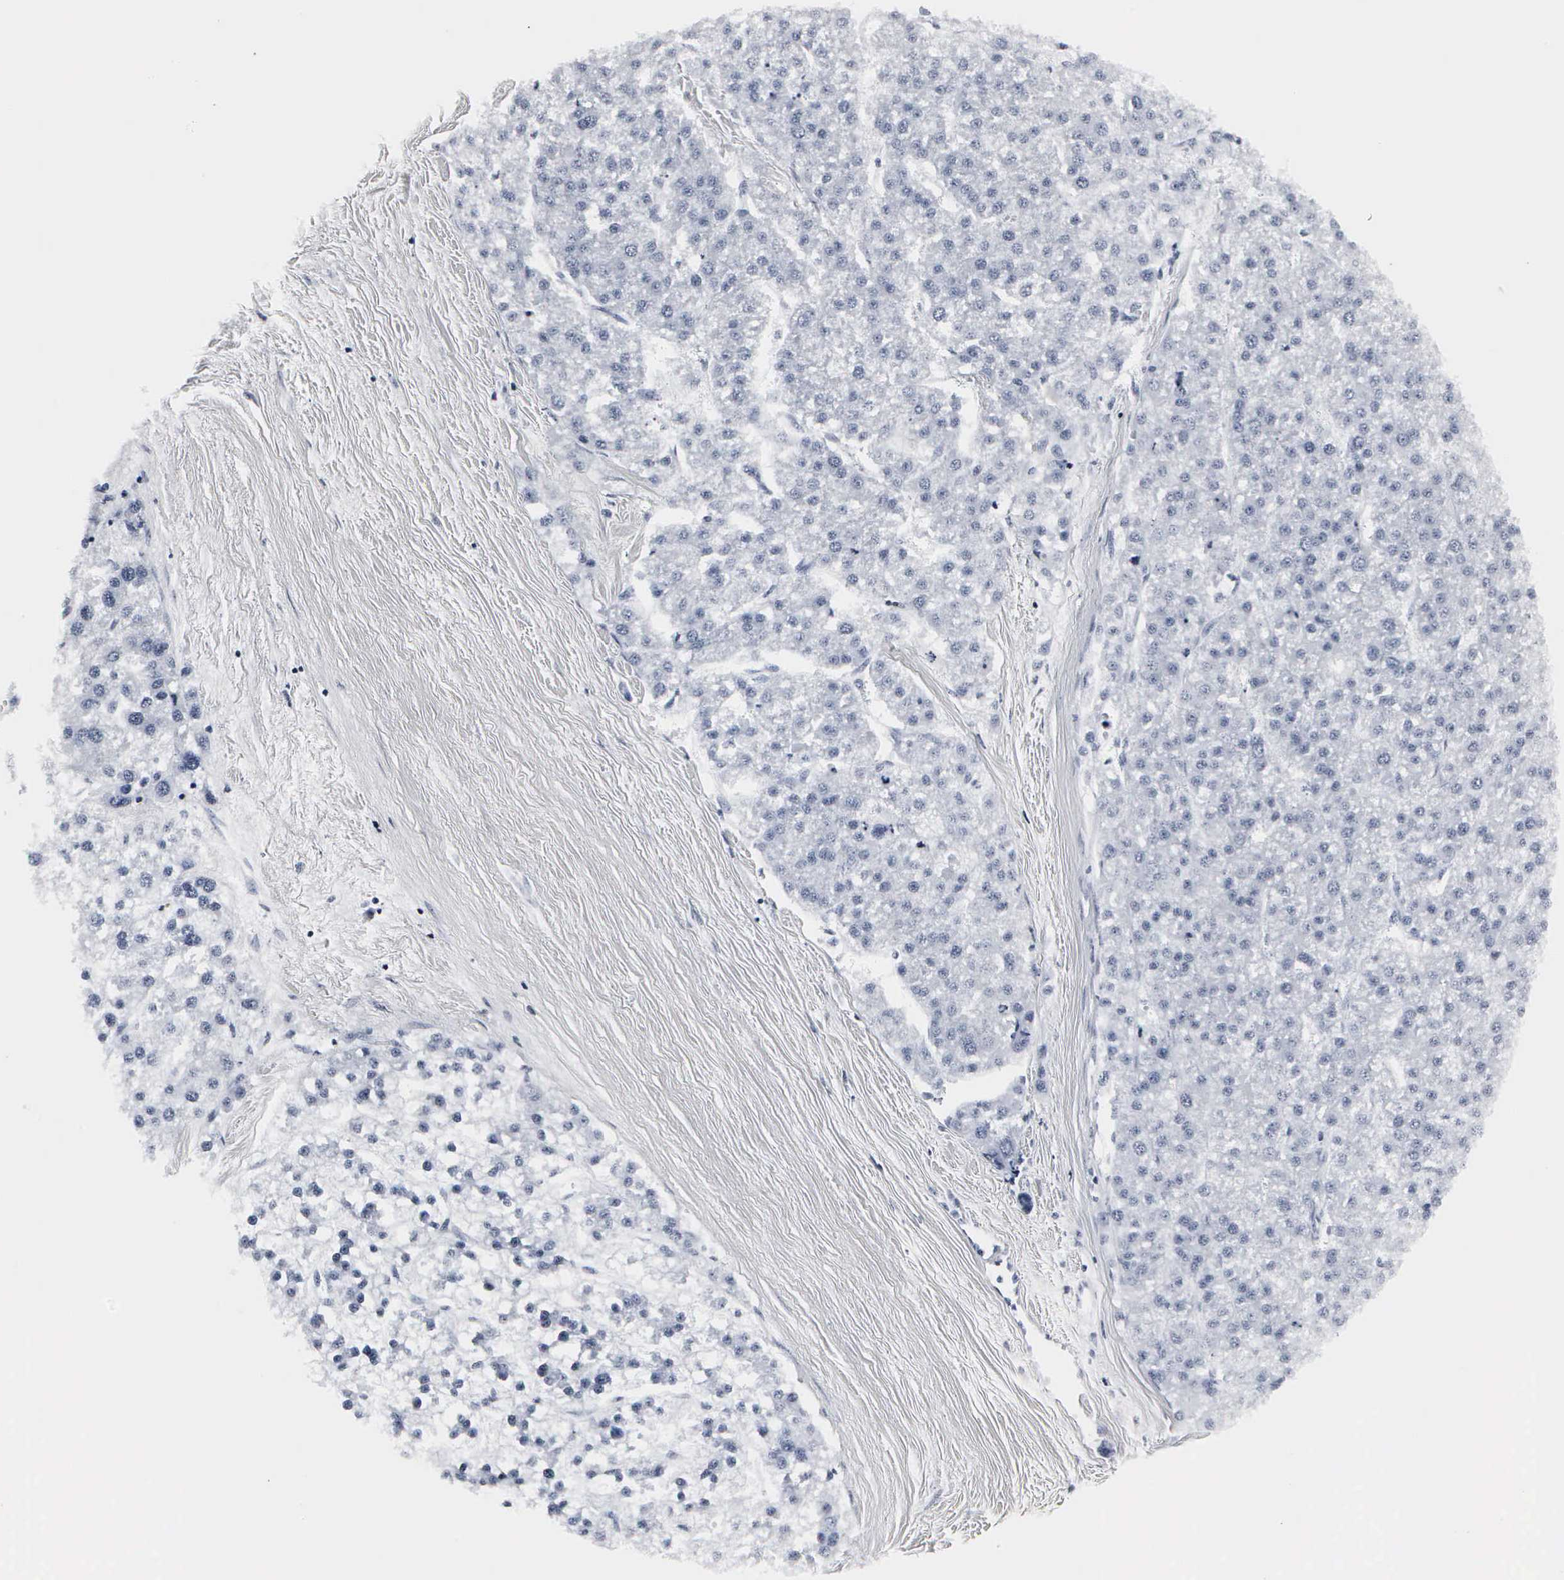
{"staining": {"intensity": "negative", "quantity": "none", "location": "none"}, "tissue": "liver cancer", "cell_type": "Tumor cells", "image_type": "cancer", "snomed": [{"axis": "morphology", "description": "Carcinoma, Hepatocellular, NOS"}, {"axis": "topography", "description": "Liver"}], "caption": "Tumor cells show no significant staining in hepatocellular carcinoma (liver).", "gene": "DGCR2", "patient": {"sex": "female", "age": 85}}